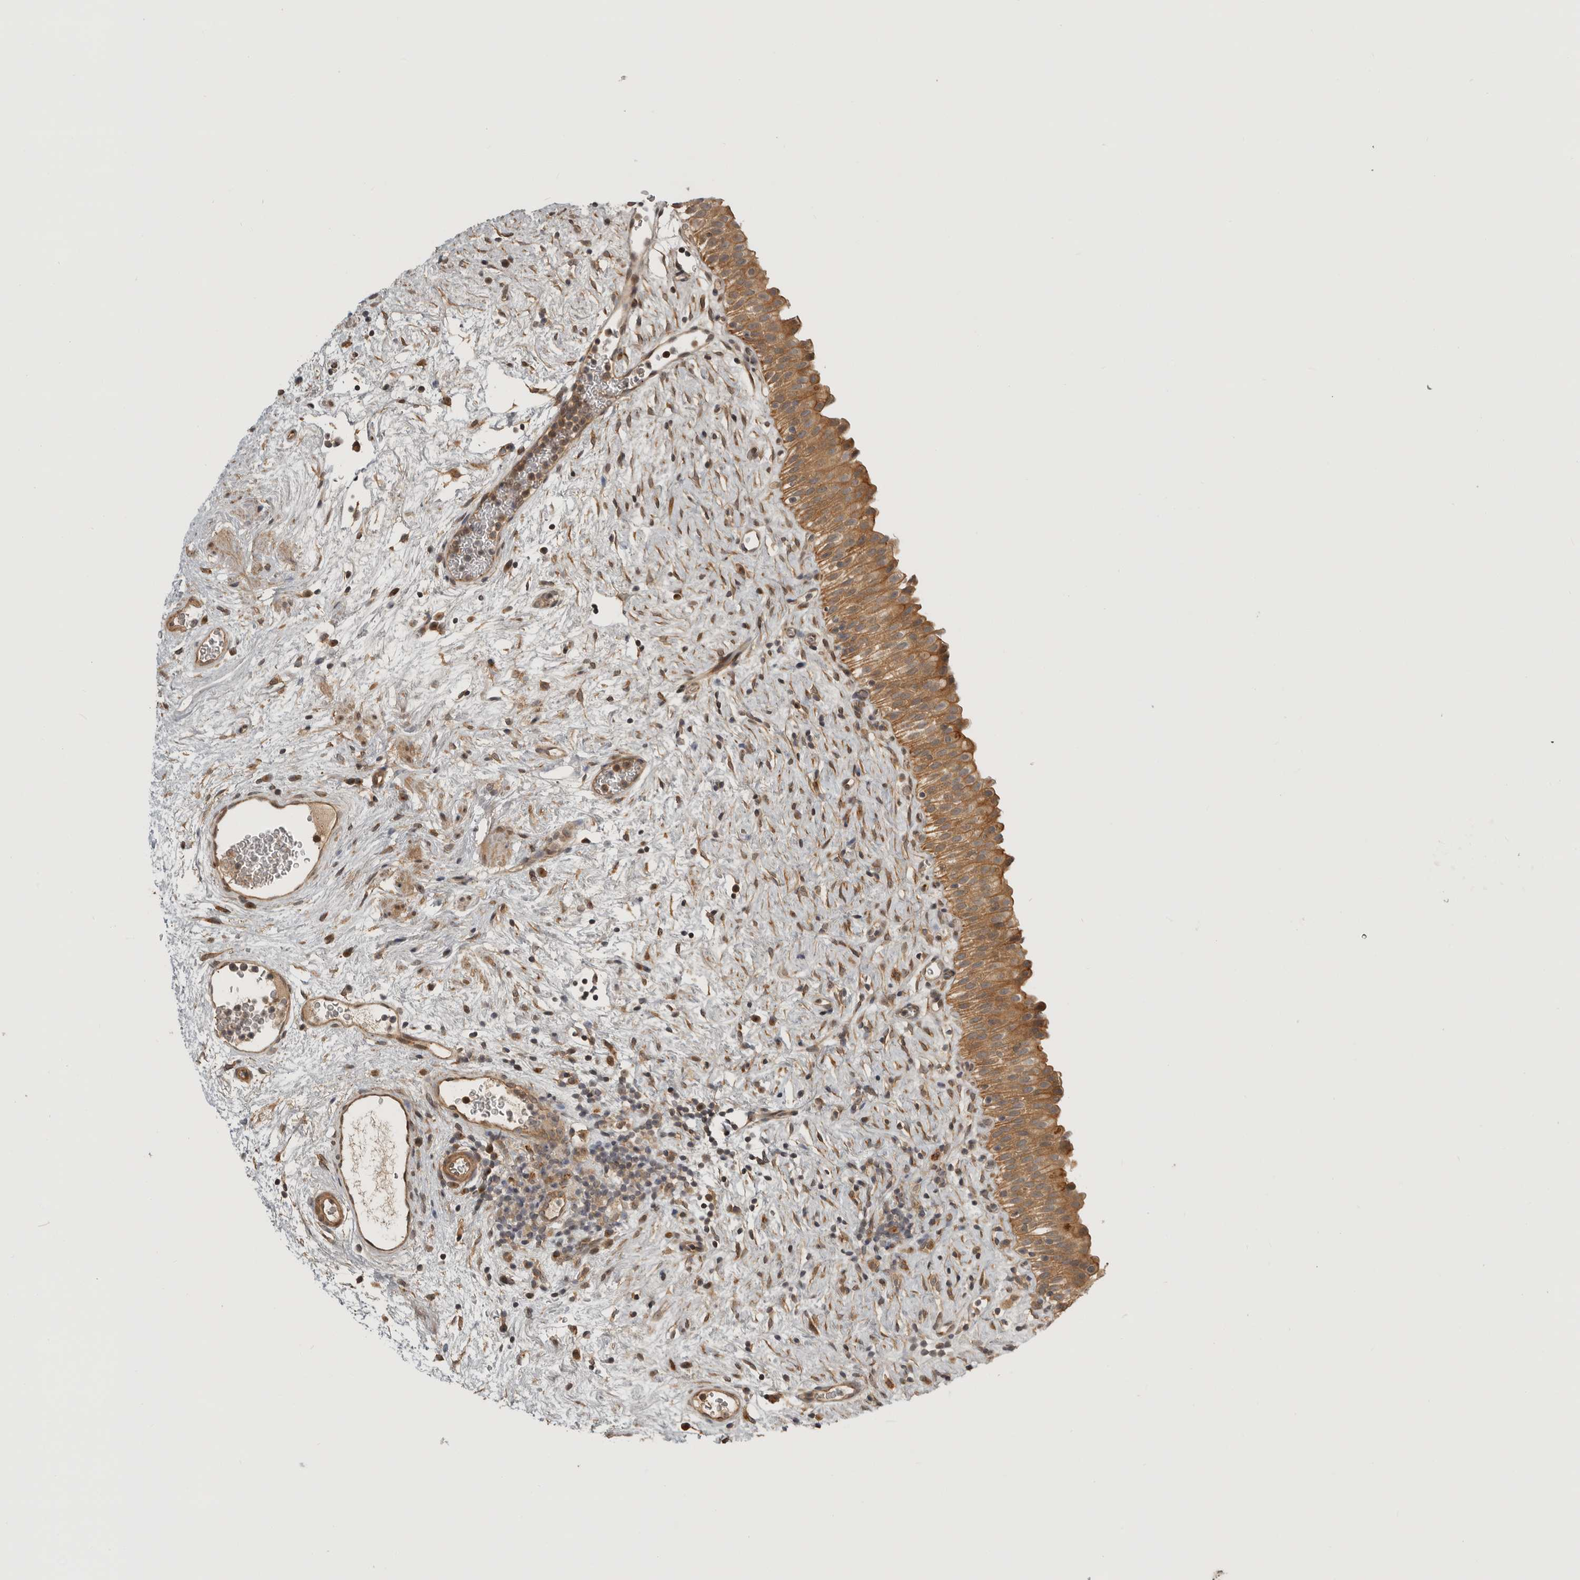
{"staining": {"intensity": "moderate", "quantity": ">75%", "location": "cytoplasmic/membranous"}, "tissue": "urinary bladder", "cell_type": "Urothelial cells", "image_type": "normal", "snomed": [{"axis": "morphology", "description": "Normal tissue, NOS"}, {"axis": "topography", "description": "Urinary bladder"}], "caption": "Immunohistochemistry (DAB (3,3'-diaminobenzidine)) staining of unremarkable human urinary bladder reveals moderate cytoplasmic/membranous protein positivity in about >75% of urothelial cells.", "gene": "CUEDC1", "patient": {"sex": "male", "age": 82}}